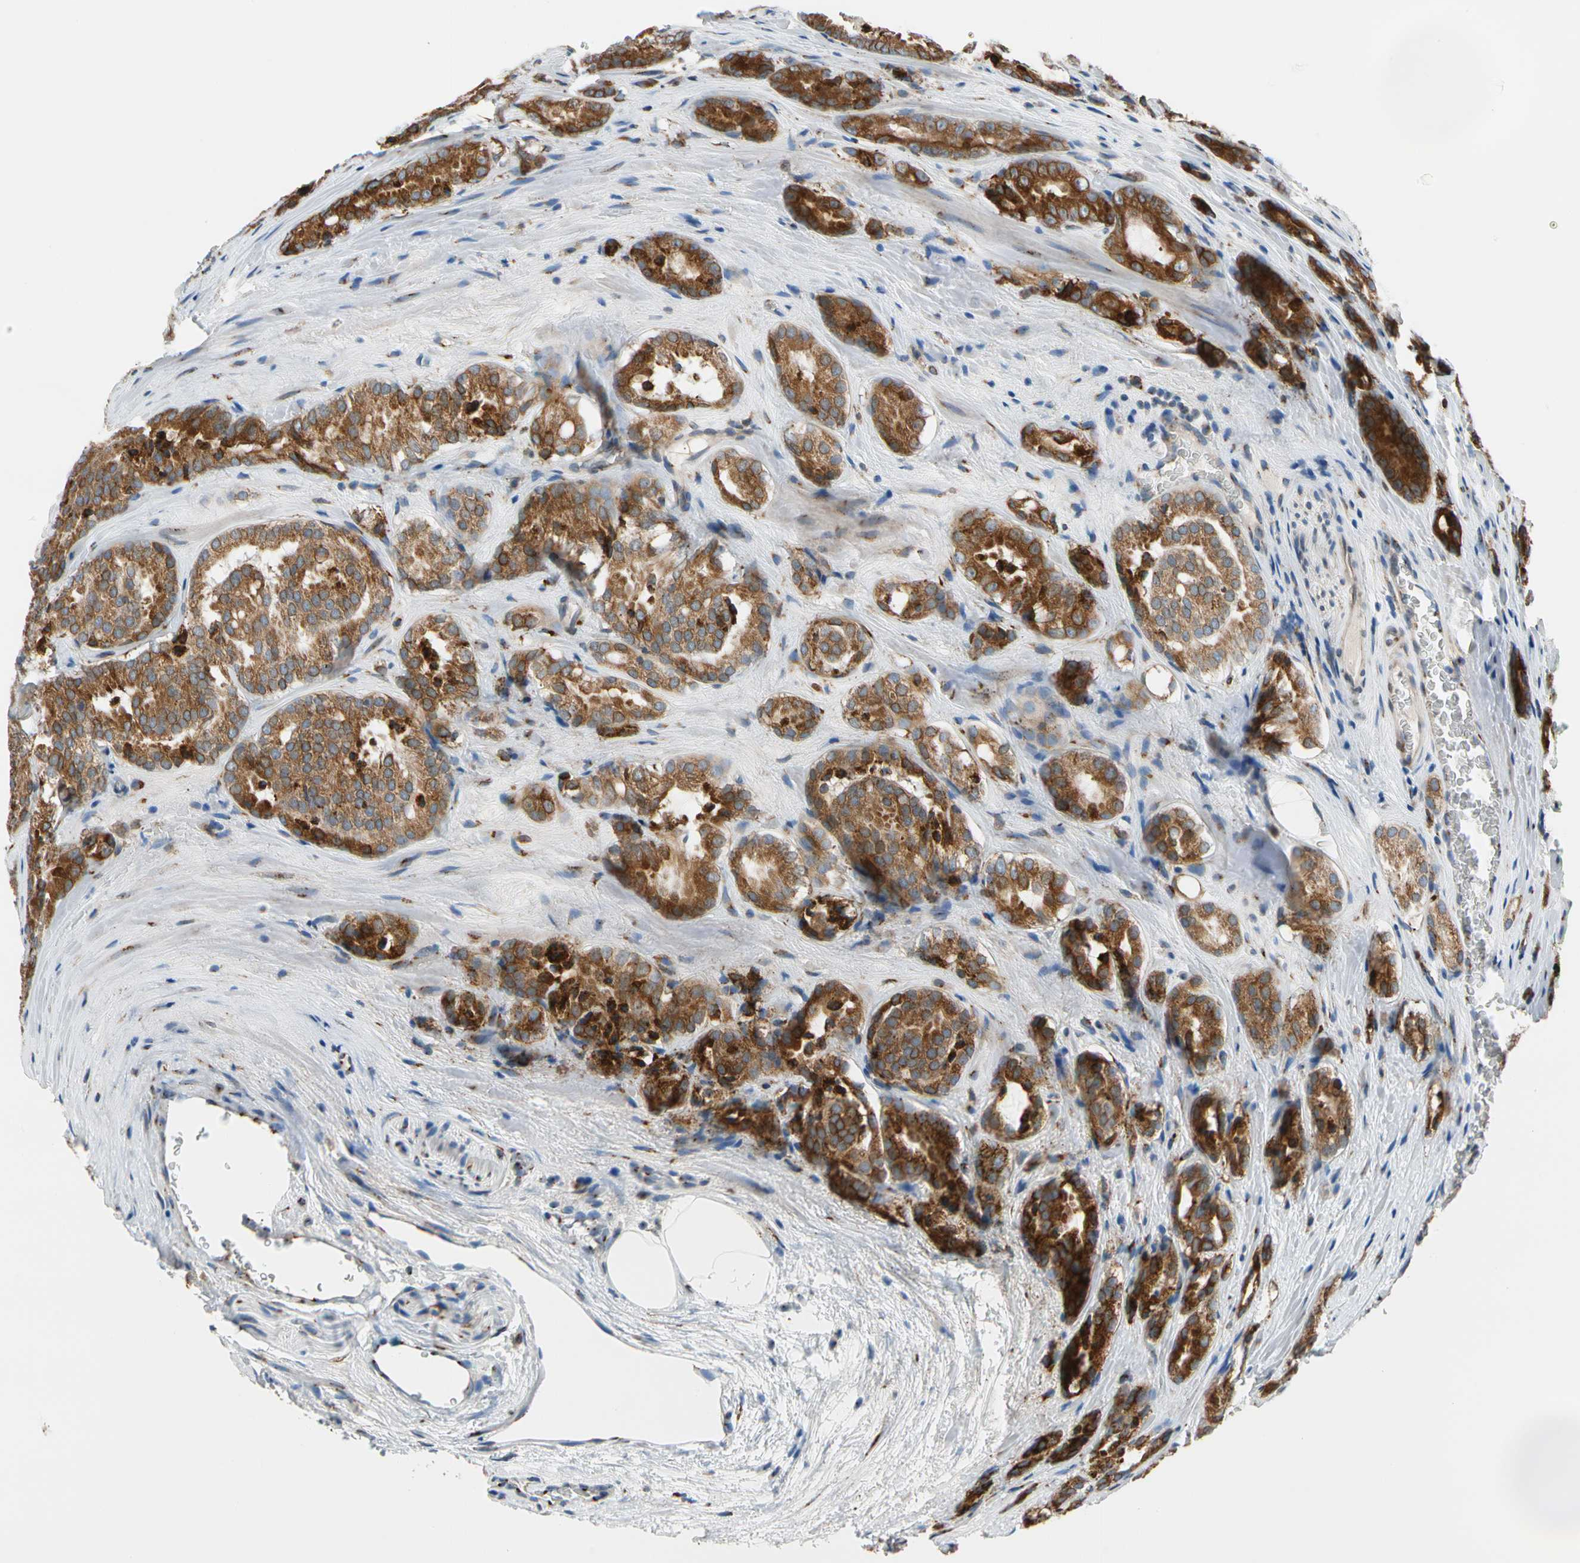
{"staining": {"intensity": "strong", "quantity": ">75%", "location": "cytoplasmic/membranous"}, "tissue": "prostate cancer", "cell_type": "Tumor cells", "image_type": "cancer", "snomed": [{"axis": "morphology", "description": "Adenocarcinoma, High grade"}, {"axis": "topography", "description": "Prostate"}], "caption": "Immunohistochemical staining of human adenocarcinoma (high-grade) (prostate) reveals high levels of strong cytoplasmic/membranous protein expression in approximately >75% of tumor cells.", "gene": "NUCB1", "patient": {"sex": "male", "age": 64}}